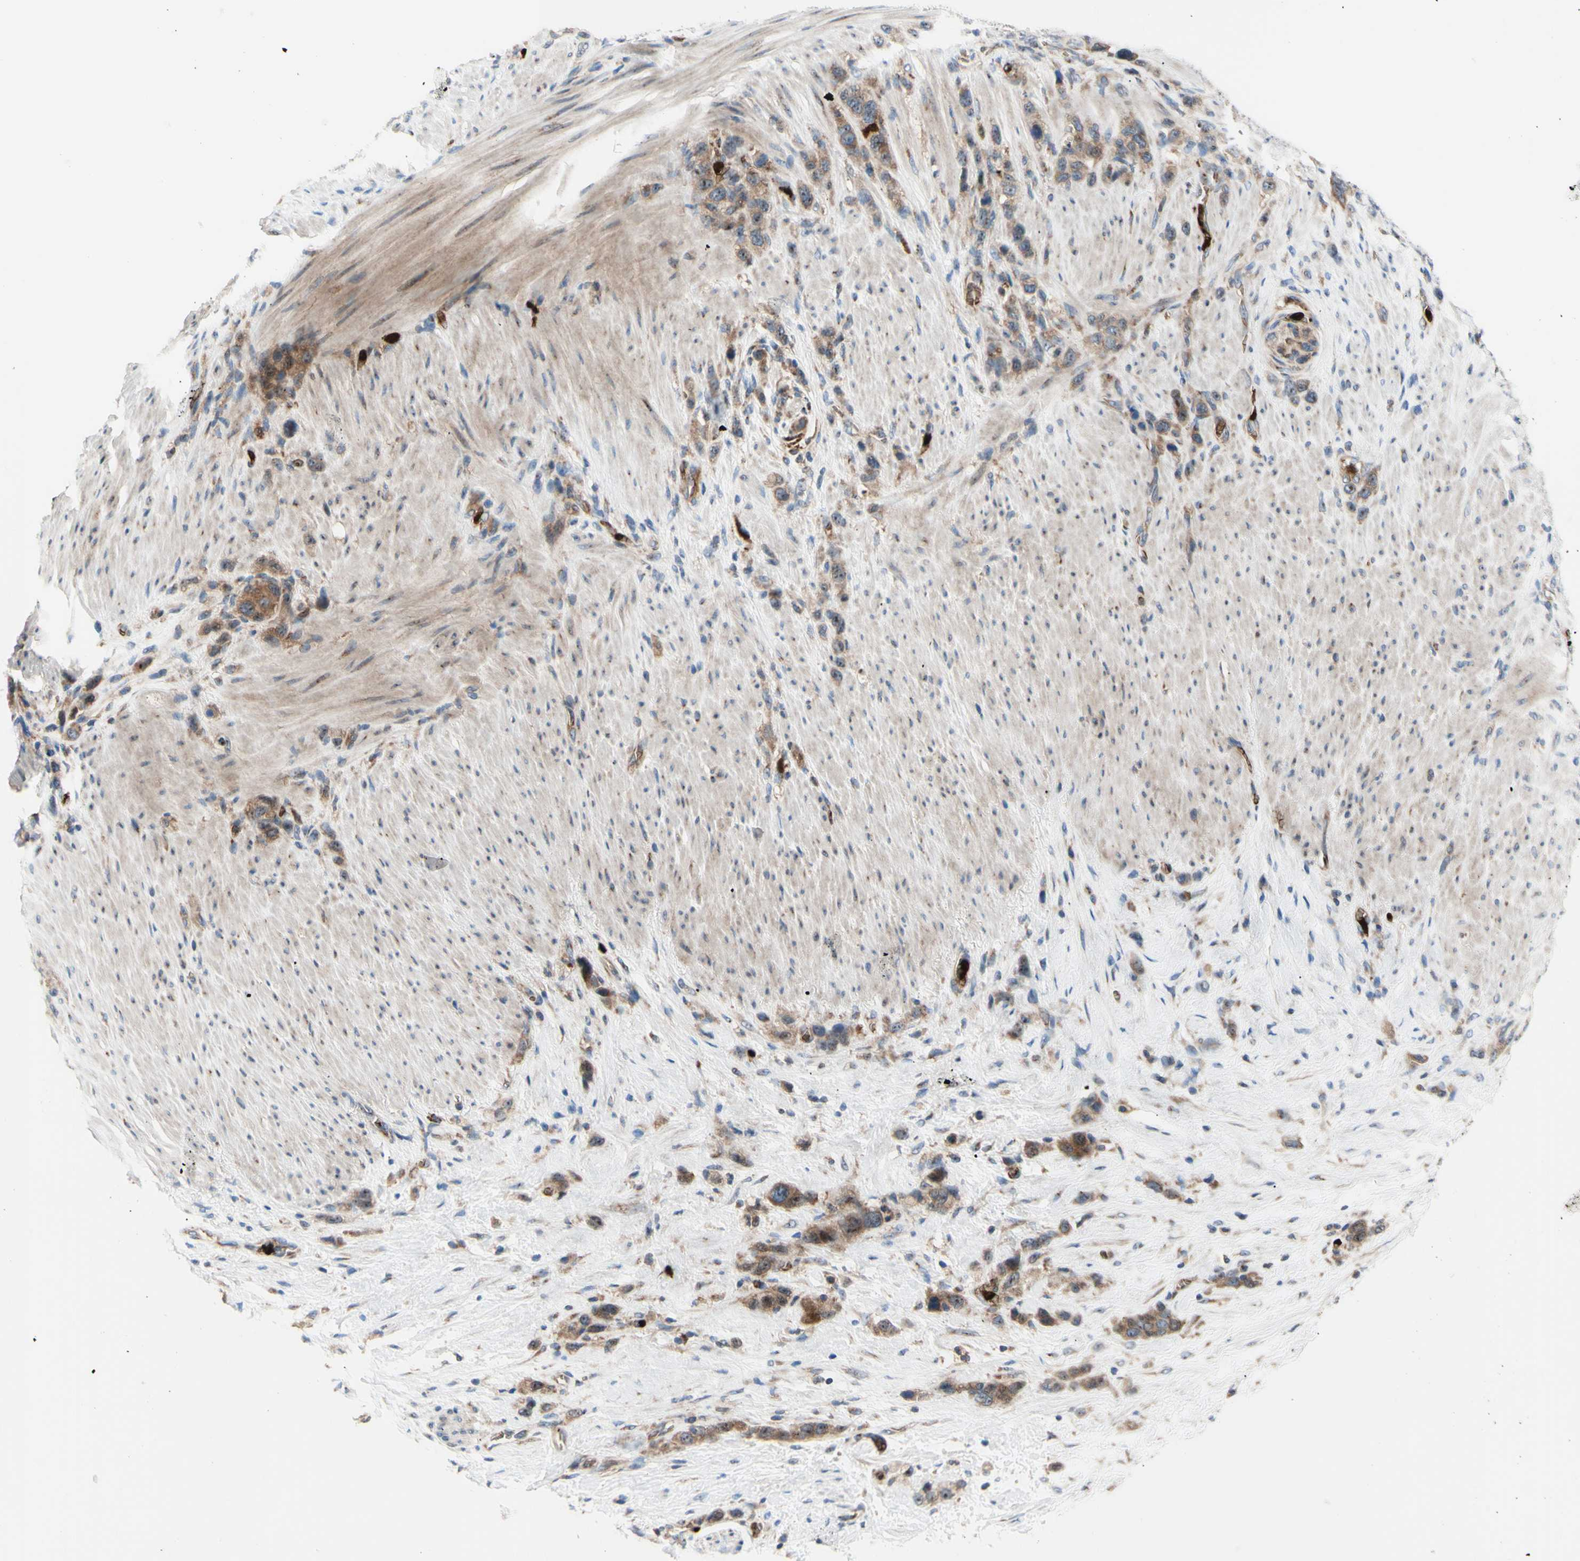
{"staining": {"intensity": "moderate", "quantity": ">75%", "location": "cytoplasmic/membranous"}, "tissue": "stomach cancer", "cell_type": "Tumor cells", "image_type": "cancer", "snomed": [{"axis": "morphology", "description": "Adenocarcinoma, NOS"}, {"axis": "morphology", "description": "Adenocarcinoma, High grade"}, {"axis": "topography", "description": "Stomach, upper"}, {"axis": "topography", "description": "Stomach, lower"}], "caption": "This is a micrograph of IHC staining of stomach high-grade adenocarcinoma, which shows moderate positivity in the cytoplasmic/membranous of tumor cells.", "gene": "USP9X", "patient": {"sex": "female", "age": 65}}